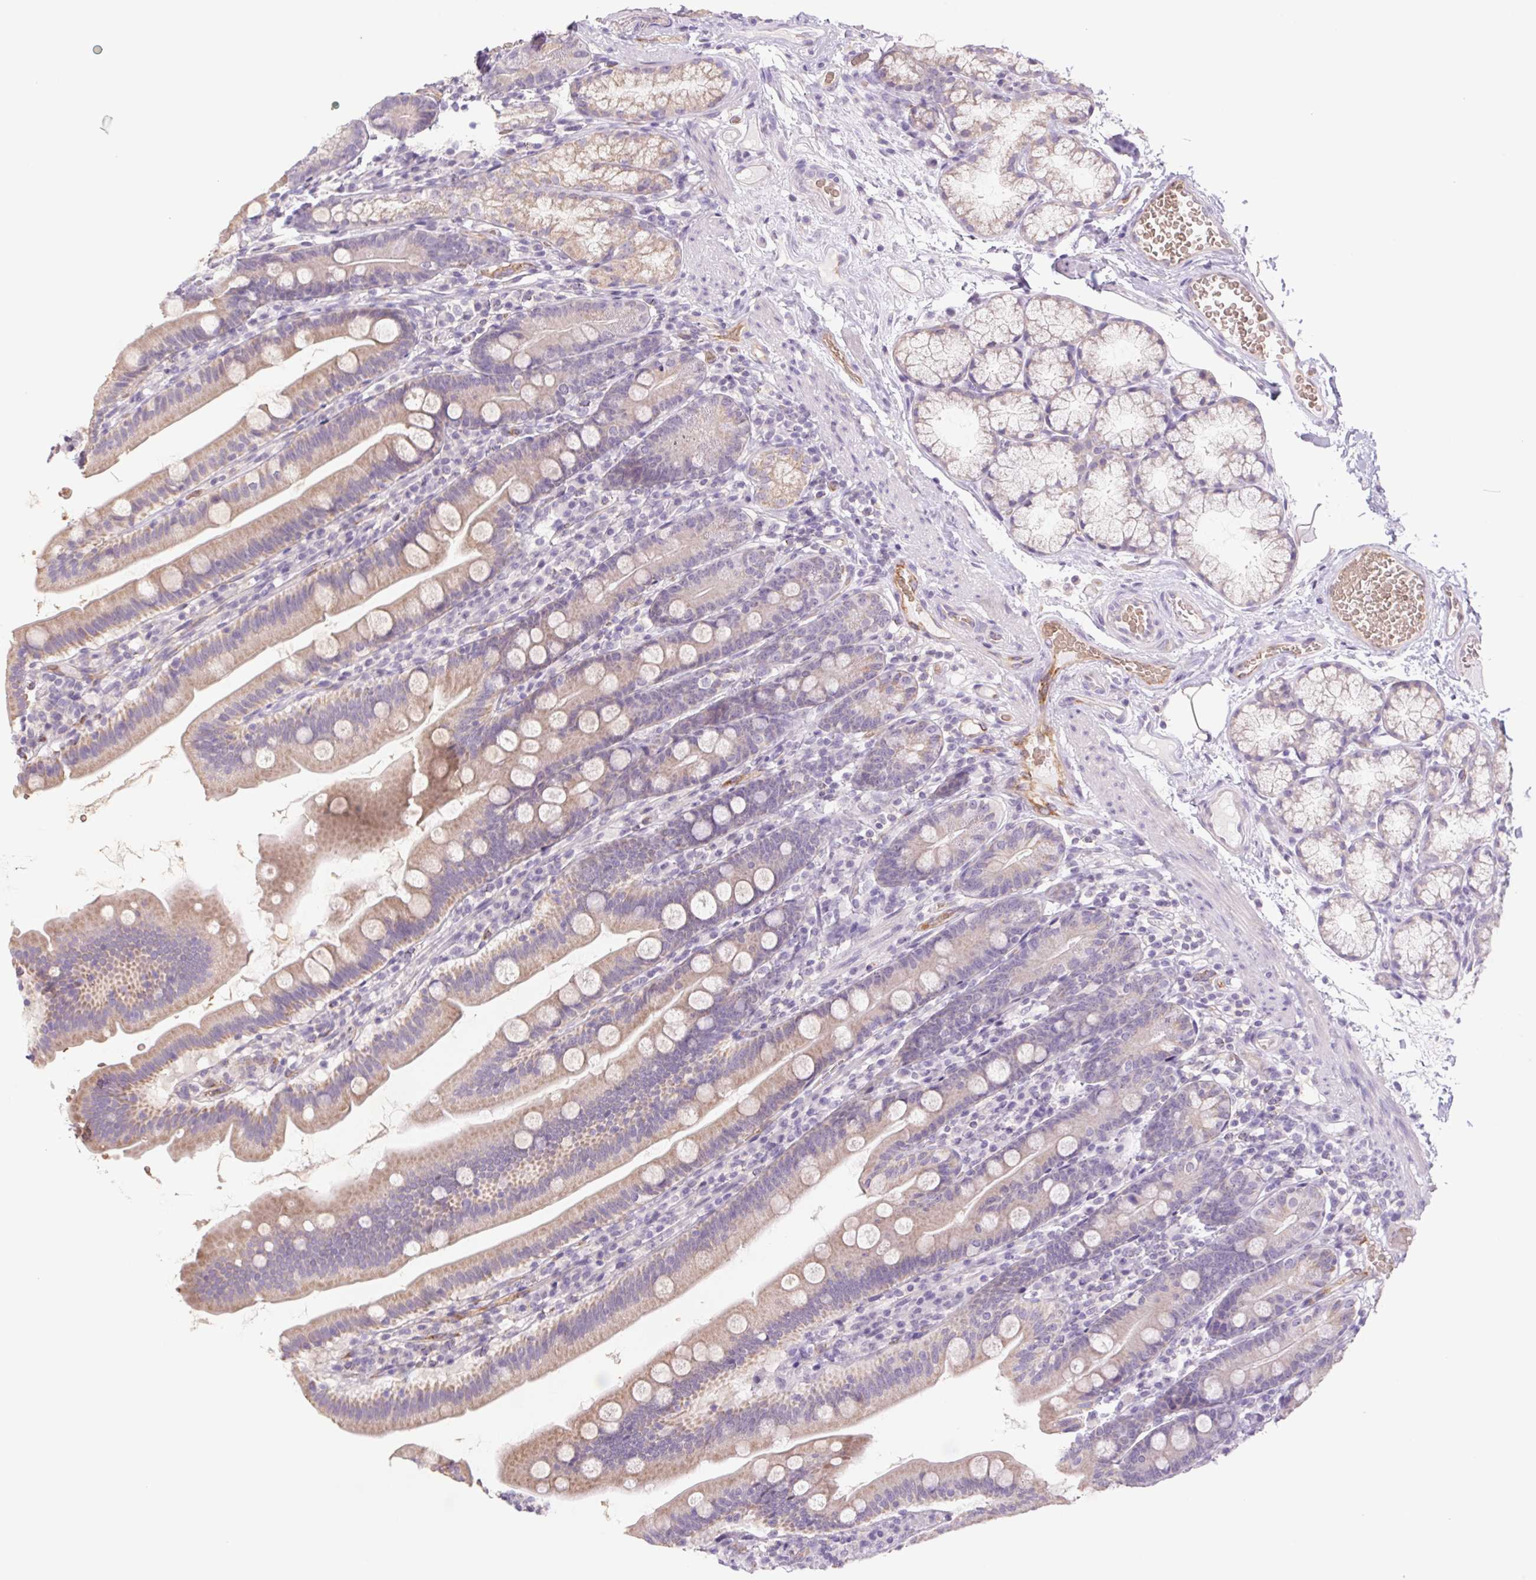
{"staining": {"intensity": "weak", "quantity": "25%-75%", "location": "cytoplasmic/membranous"}, "tissue": "duodenum", "cell_type": "Glandular cells", "image_type": "normal", "snomed": [{"axis": "morphology", "description": "Normal tissue, NOS"}, {"axis": "topography", "description": "Duodenum"}], "caption": "Duodenum stained with DAB (3,3'-diaminobenzidine) immunohistochemistry exhibits low levels of weak cytoplasmic/membranous positivity in about 25%-75% of glandular cells.", "gene": "IGFL3", "patient": {"sex": "female", "age": 67}}